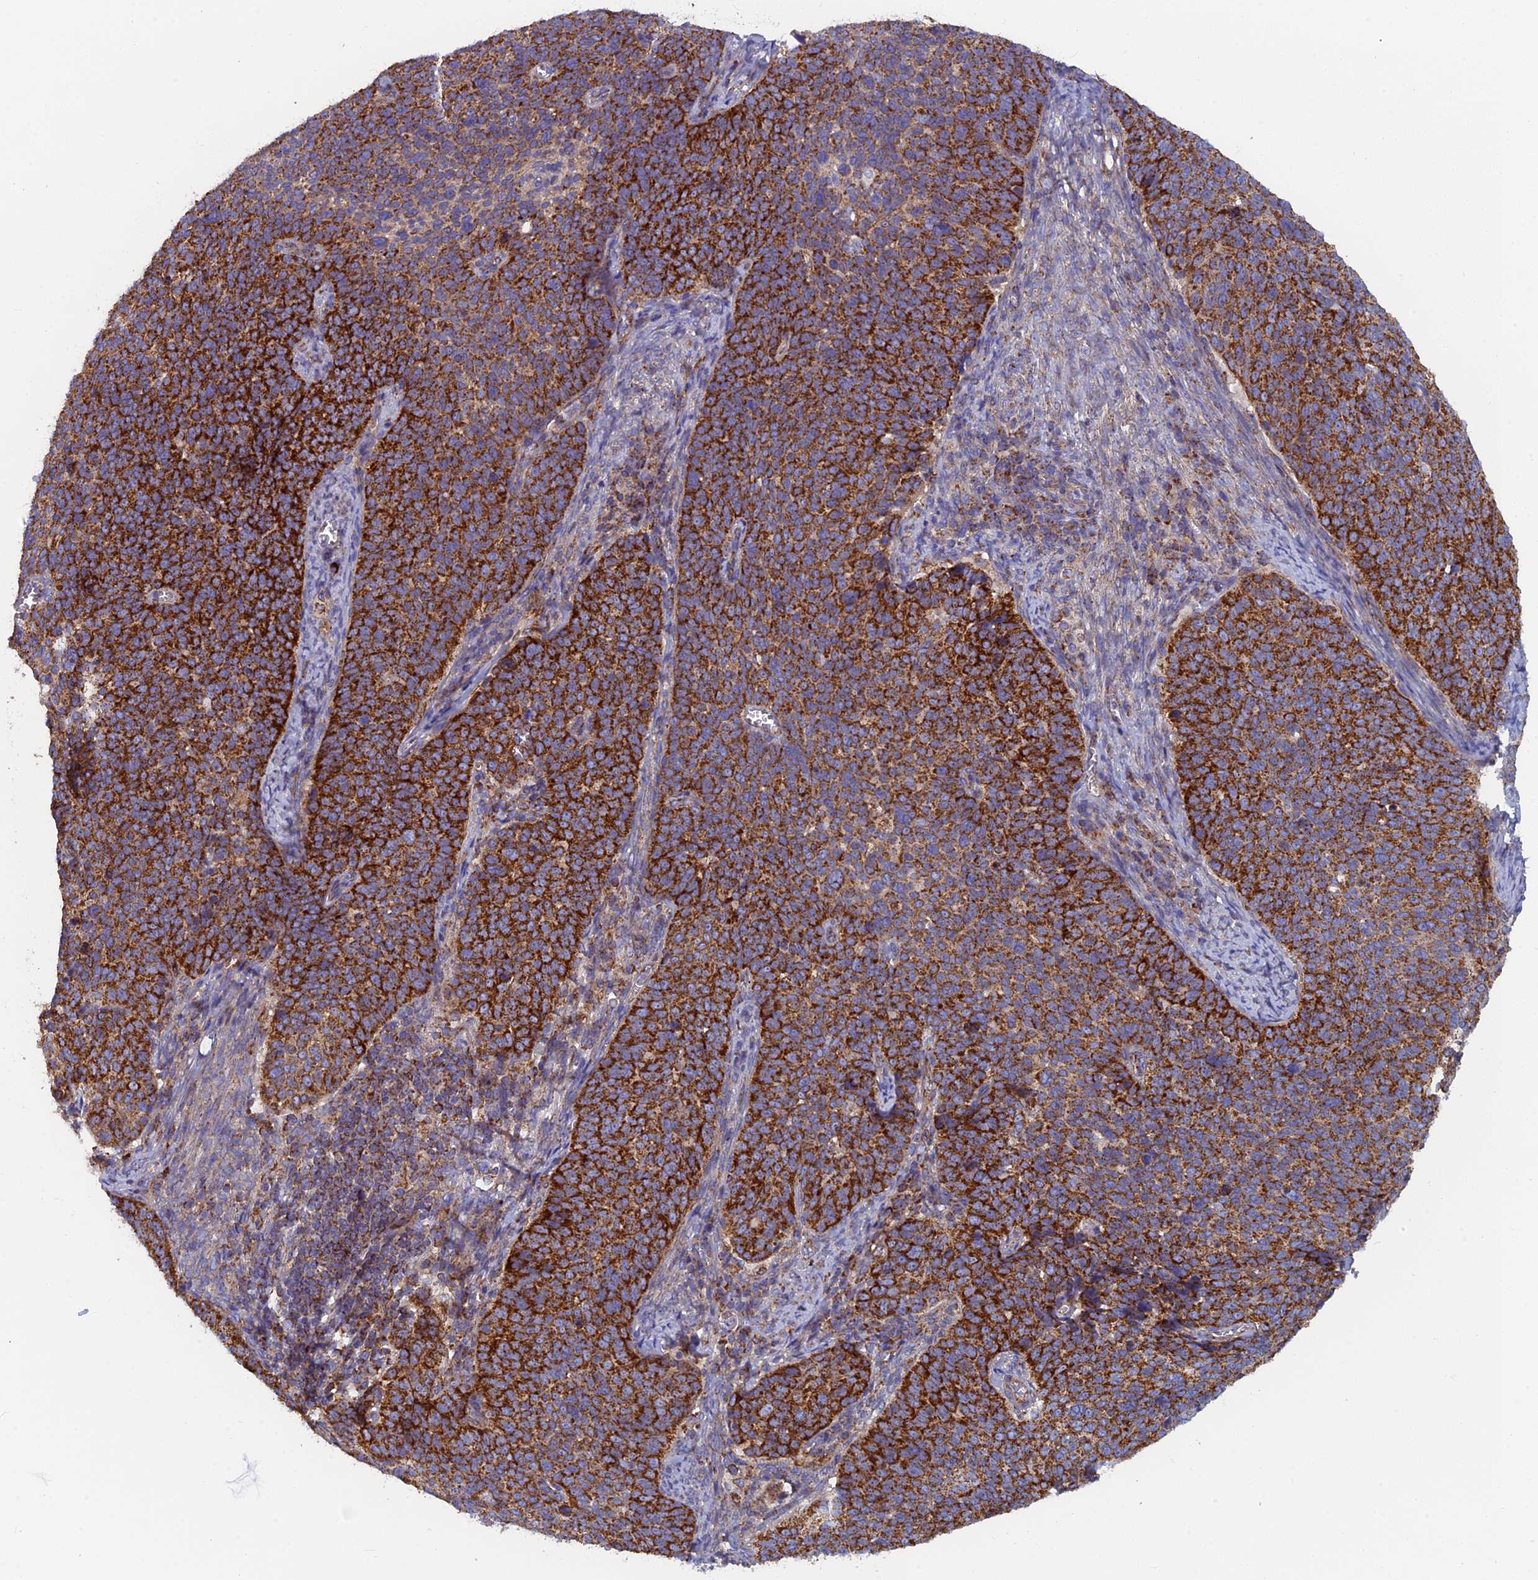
{"staining": {"intensity": "strong", "quantity": ">75%", "location": "cytoplasmic/membranous"}, "tissue": "cervical cancer", "cell_type": "Tumor cells", "image_type": "cancer", "snomed": [{"axis": "morphology", "description": "Normal tissue, NOS"}, {"axis": "morphology", "description": "Squamous cell carcinoma, NOS"}, {"axis": "topography", "description": "Cervix"}], "caption": "Strong cytoplasmic/membranous protein expression is seen in about >75% of tumor cells in cervical cancer (squamous cell carcinoma).", "gene": "MRPS9", "patient": {"sex": "female", "age": 39}}